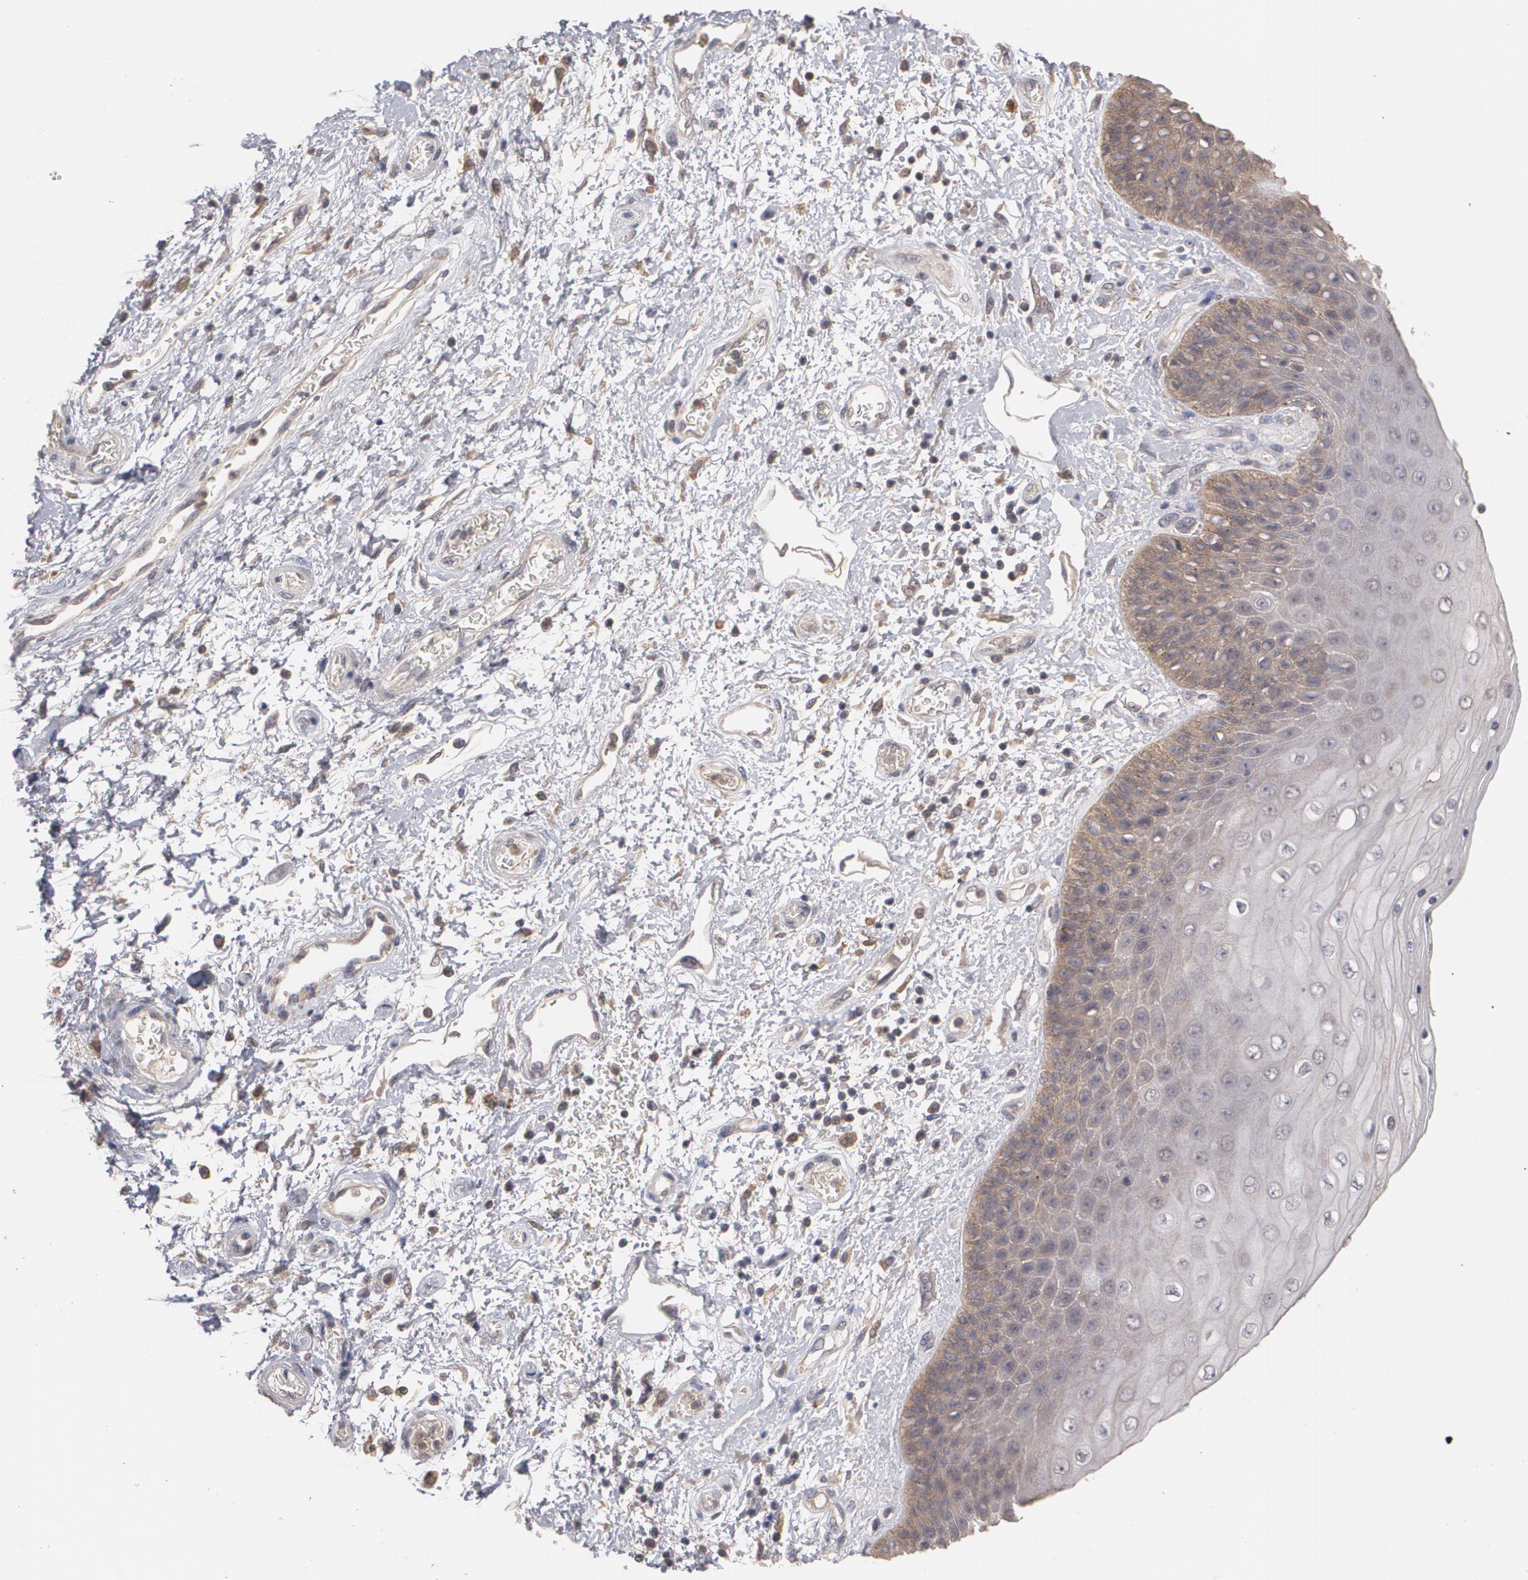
{"staining": {"intensity": "weak", "quantity": "25%-75%", "location": "cytoplasmic/membranous"}, "tissue": "skin", "cell_type": "Epidermal cells", "image_type": "normal", "snomed": [{"axis": "morphology", "description": "Normal tissue, NOS"}, {"axis": "topography", "description": "Anal"}], "caption": "Epidermal cells demonstrate low levels of weak cytoplasmic/membranous staining in approximately 25%-75% of cells in benign skin. (DAB (3,3'-diaminobenzidine) = brown stain, brightfield microscopy at high magnification).", "gene": "ARF6", "patient": {"sex": "female", "age": 46}}